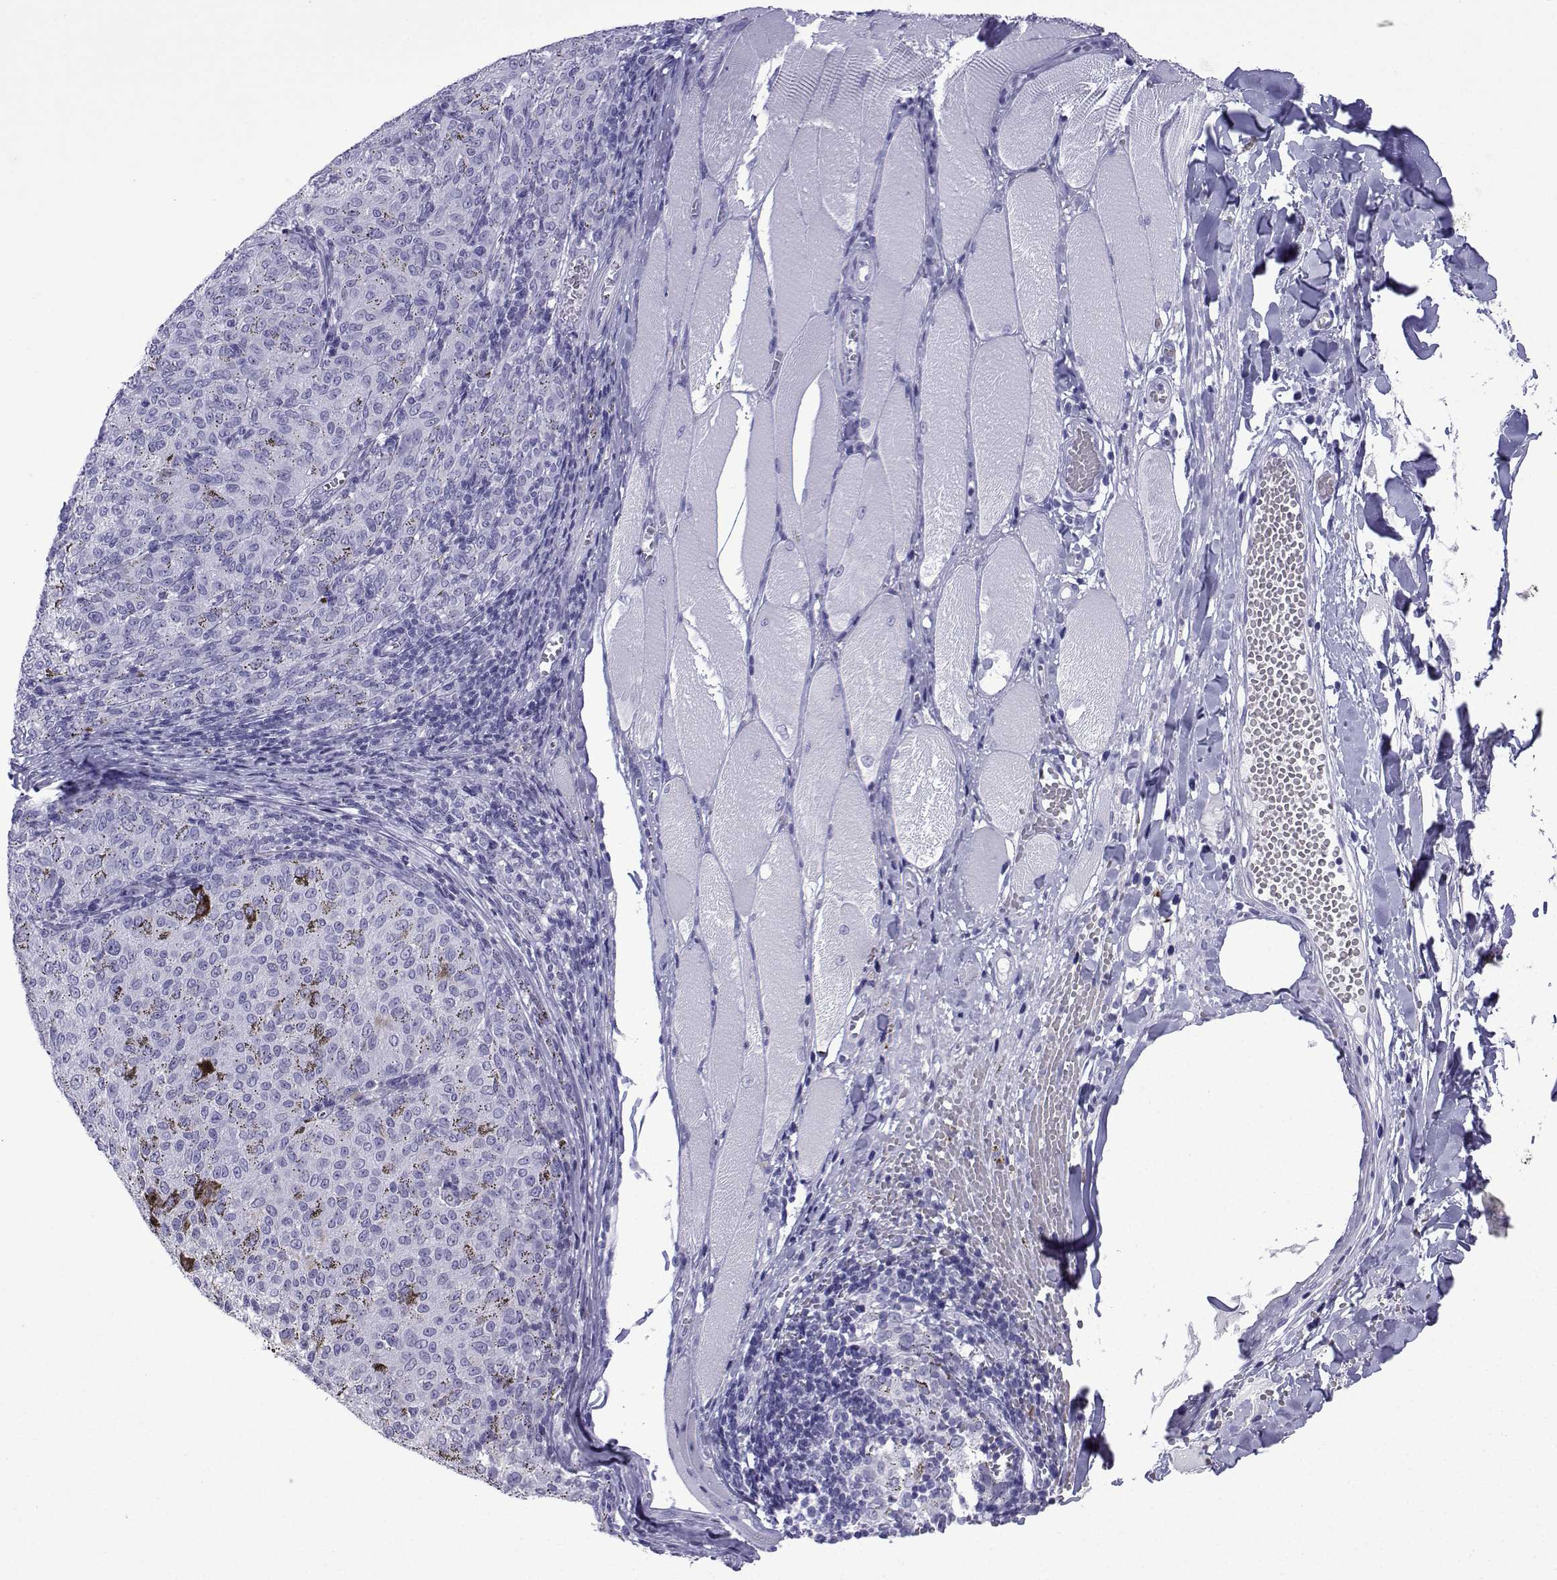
{"staining": {"intensity": "negative", "quantity": "none", "location": "none"}, "tissue": "melanoma", "cell_type": "Tumor cells", "image_type": "cancer", "snomed": [{"axis": "morphology", "description": "Malignant melanoma, NOS"}, {"axis": "topography", "description": "Skin"}], "caption": "The IHC image has no significant positivity in tumor cells of melanoma tissue.", "gene": "TRIM46", "patient": {"sex": "female", "age": 72}}